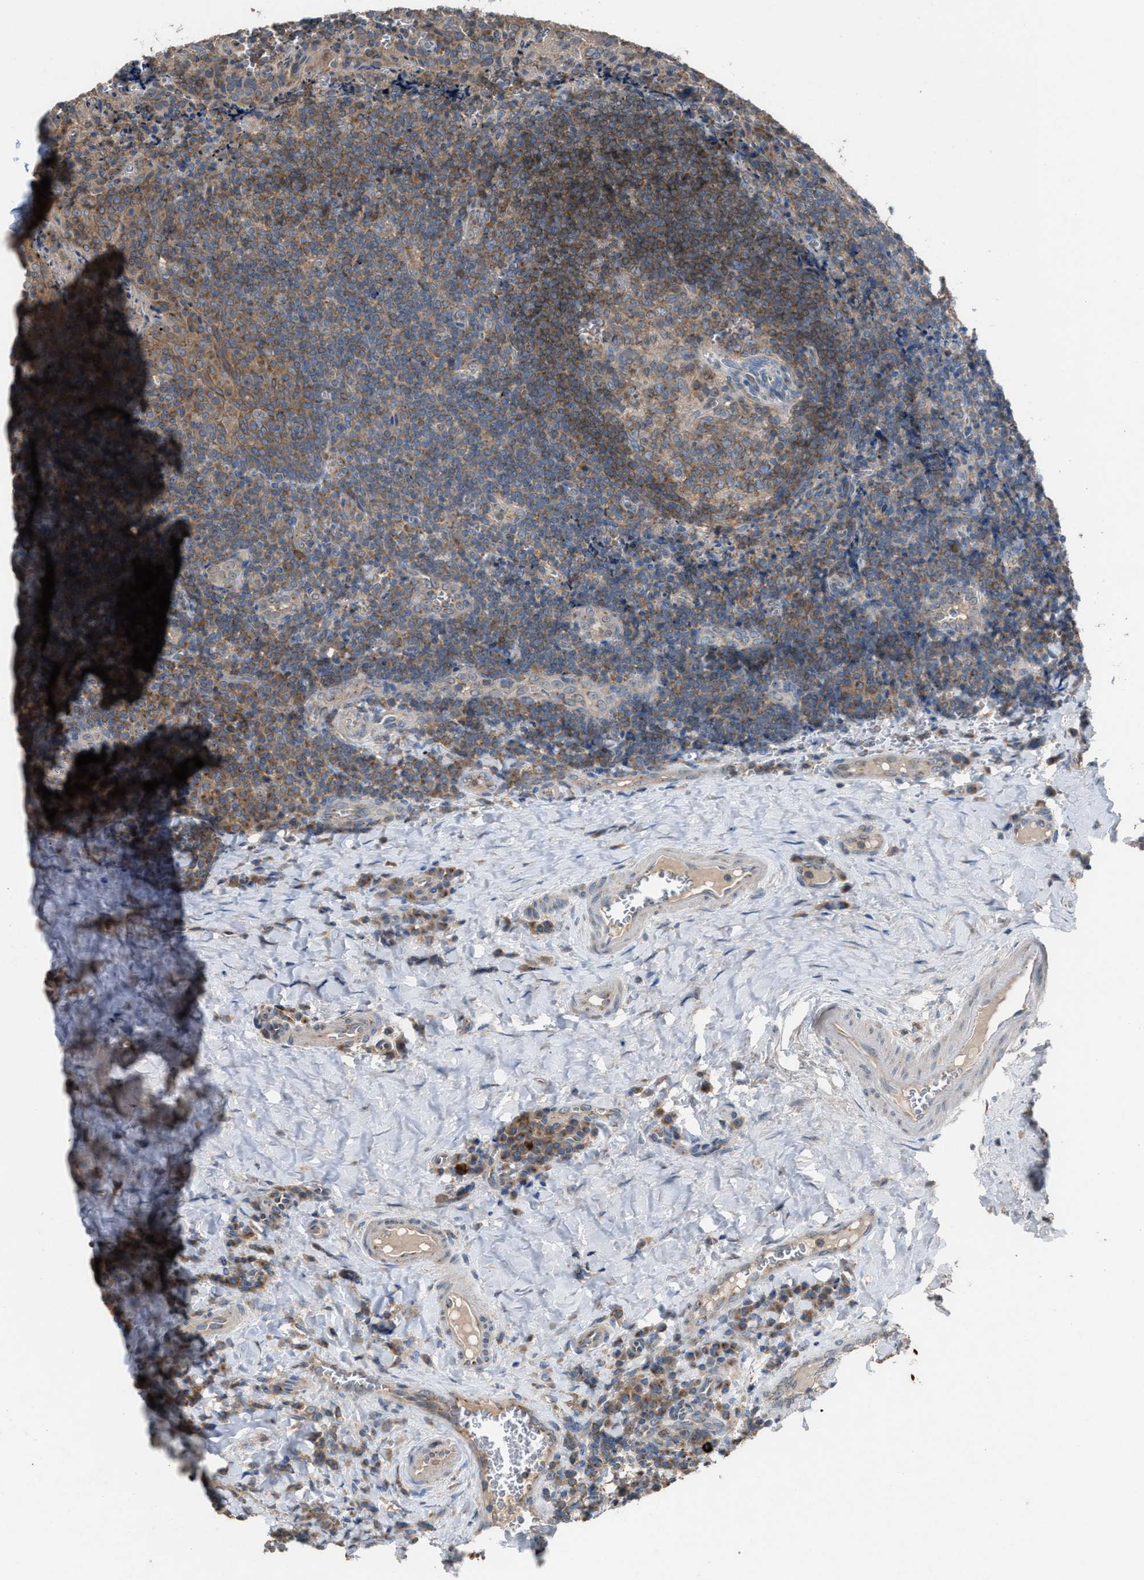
{"staining": {"intensity": "moderate", "quantity": ">75%", "location": "cytoplasmic/membranous"}, "tissue": "tonsil", "cell_type": "Germinal center cells", "image_type": "normal", "snomed": [{"axis": "morphology", "description": "Normal tissue, NOS"}, {"axis": "morphology", "description": "Inflammation, NOS"}, {"axis": "topography", "description": "Tonsil"}], "caption": "Immunohistochemistry (IHC) of normal human tonsil exhibits medium levels of moderate cytoplasmic/membranous positivity in approximately >75% of germinal center cells.", "gene": "TPK1", "patient": {"sex": "female", "age": 31}}